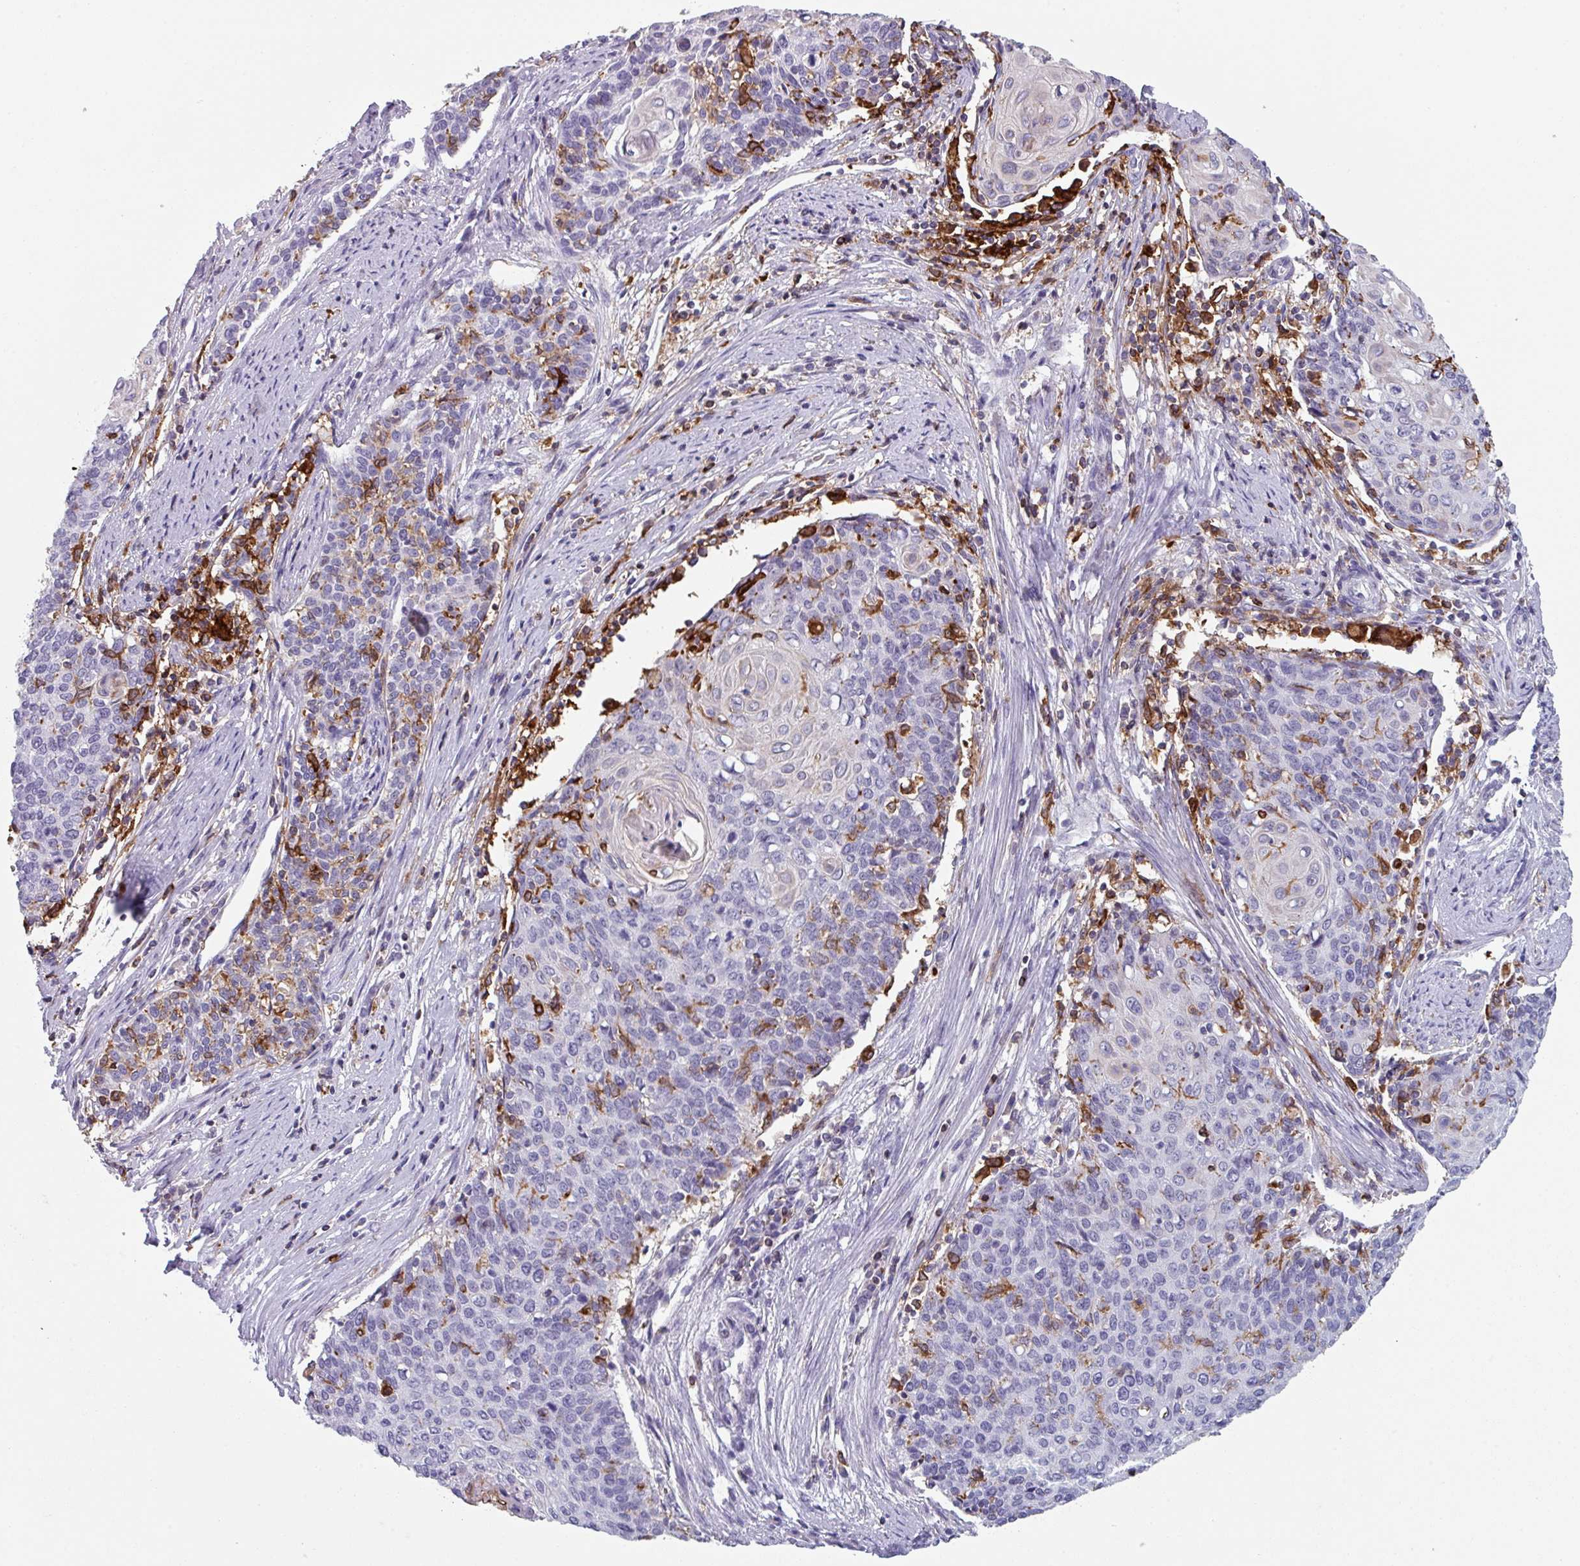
{"staining": {"intensity": "negative", "quantity": "none", "location": "none"}, "tissue": "cervical cancer", "cell_type": "Tumor cells", "image_type": "cancer", "snomed": [{"axis": "morphology", "description": "Squamous cell carcinoma, NOS"}, {"axis": "topography", "description": "Cervix"}], "caption": "Cervical squamous cell carcinoma was stained to show a protein in brown. There is no significant positivity in tumor cells.", "gene": "EXOSC5", "patient": {"sex": "female", "age": 39}}